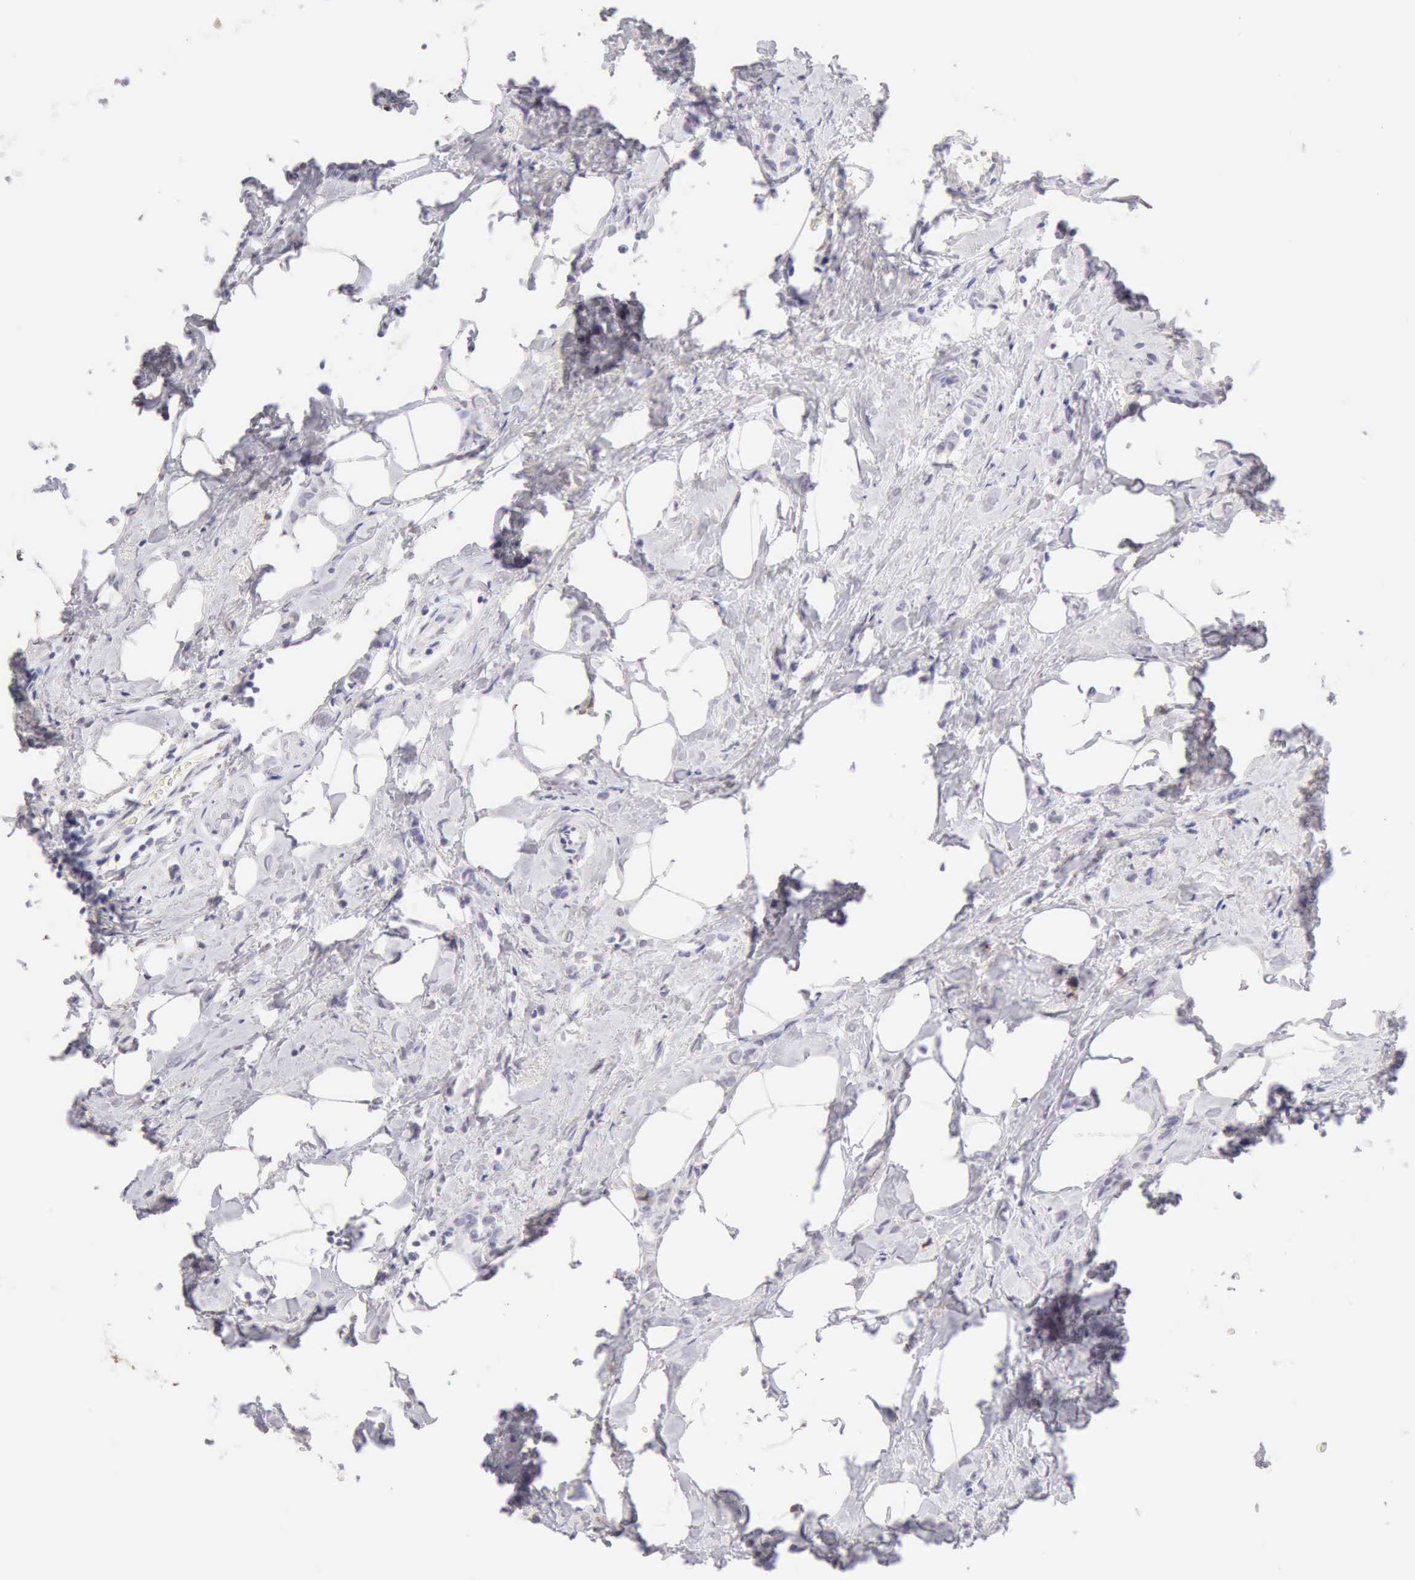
{"staining": {"intensity": "negative", "quantity": "none", "location": "none"}, "tissue": "breast cancer", "cell_type": "Tumor cells", "image_type": "cancer", "snomed": [{"axis": "morphology", "description": "Lobular carcinoma"}, {"axis": "topography", "description": "Breast"}], "caption": "Human breast lobular carcinoma stained for a protein using IHC displays no positivity in tumor cells.", "gene": "RNASE1", "patient": {"sex": "female", "age": 60}}